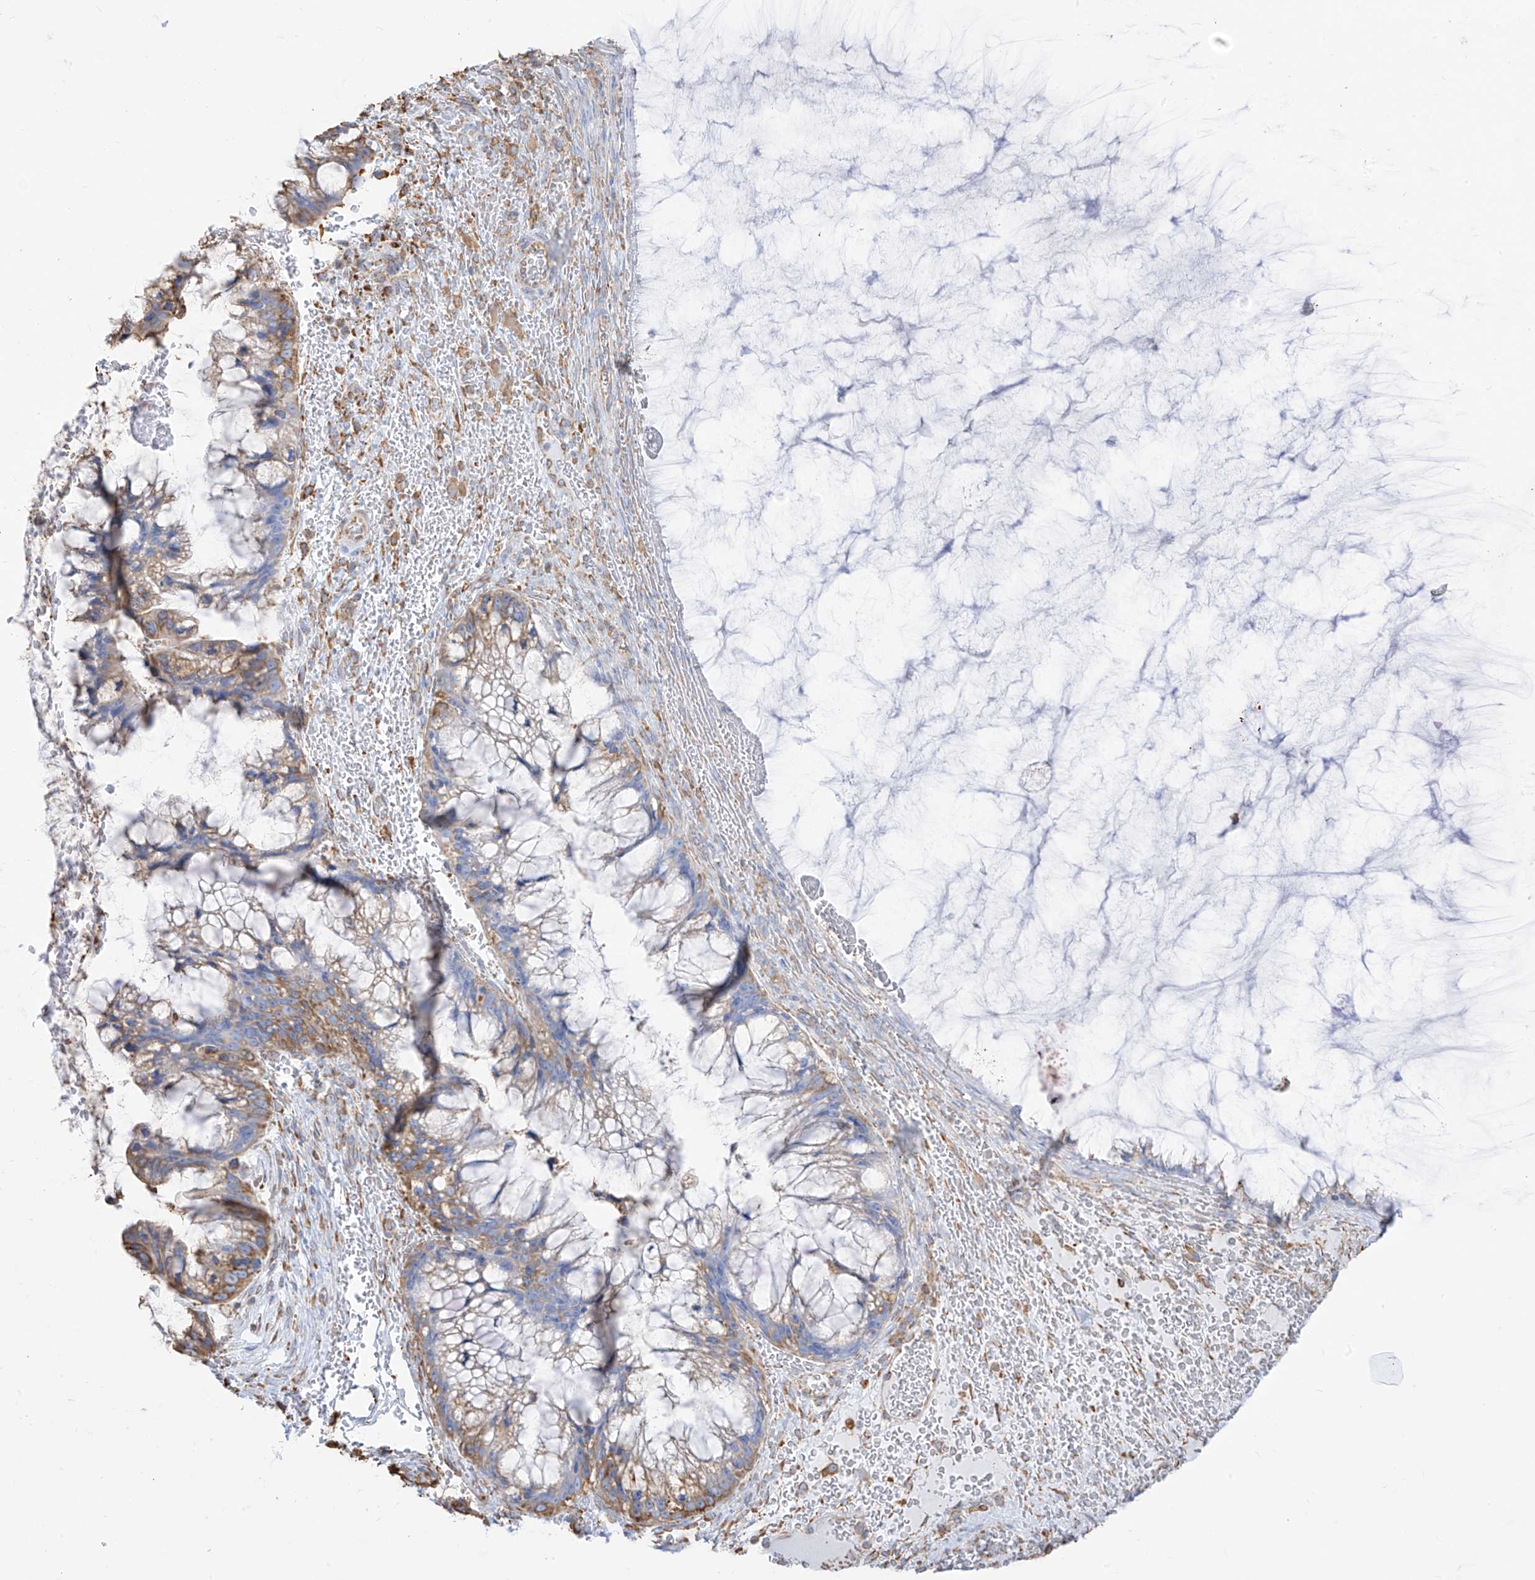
{"staining": {"intensity": "moderate", "quantity": "25%-75%", "location": "cytoplasmic/membranous"}, "tissue": "ovarian cancer", "cell_type": "Tumor cells", "image_type": "cancer", "snomed": [{"axis": "morphology", "description": "Cystadenocarcinoma, mucinous, NOS"}, {"axis": "topography", "description": "Ovary"}], "caption": "Mucinous cystadenocarcinoma (ovarian) stained for a protein (brown) exhibits moderate cytoplasmic/membranous positive positivity in approximately 25%-75% of tumor cells.", "gene": "PDIA6", "patient": {"sex": "female", "age": 37}}